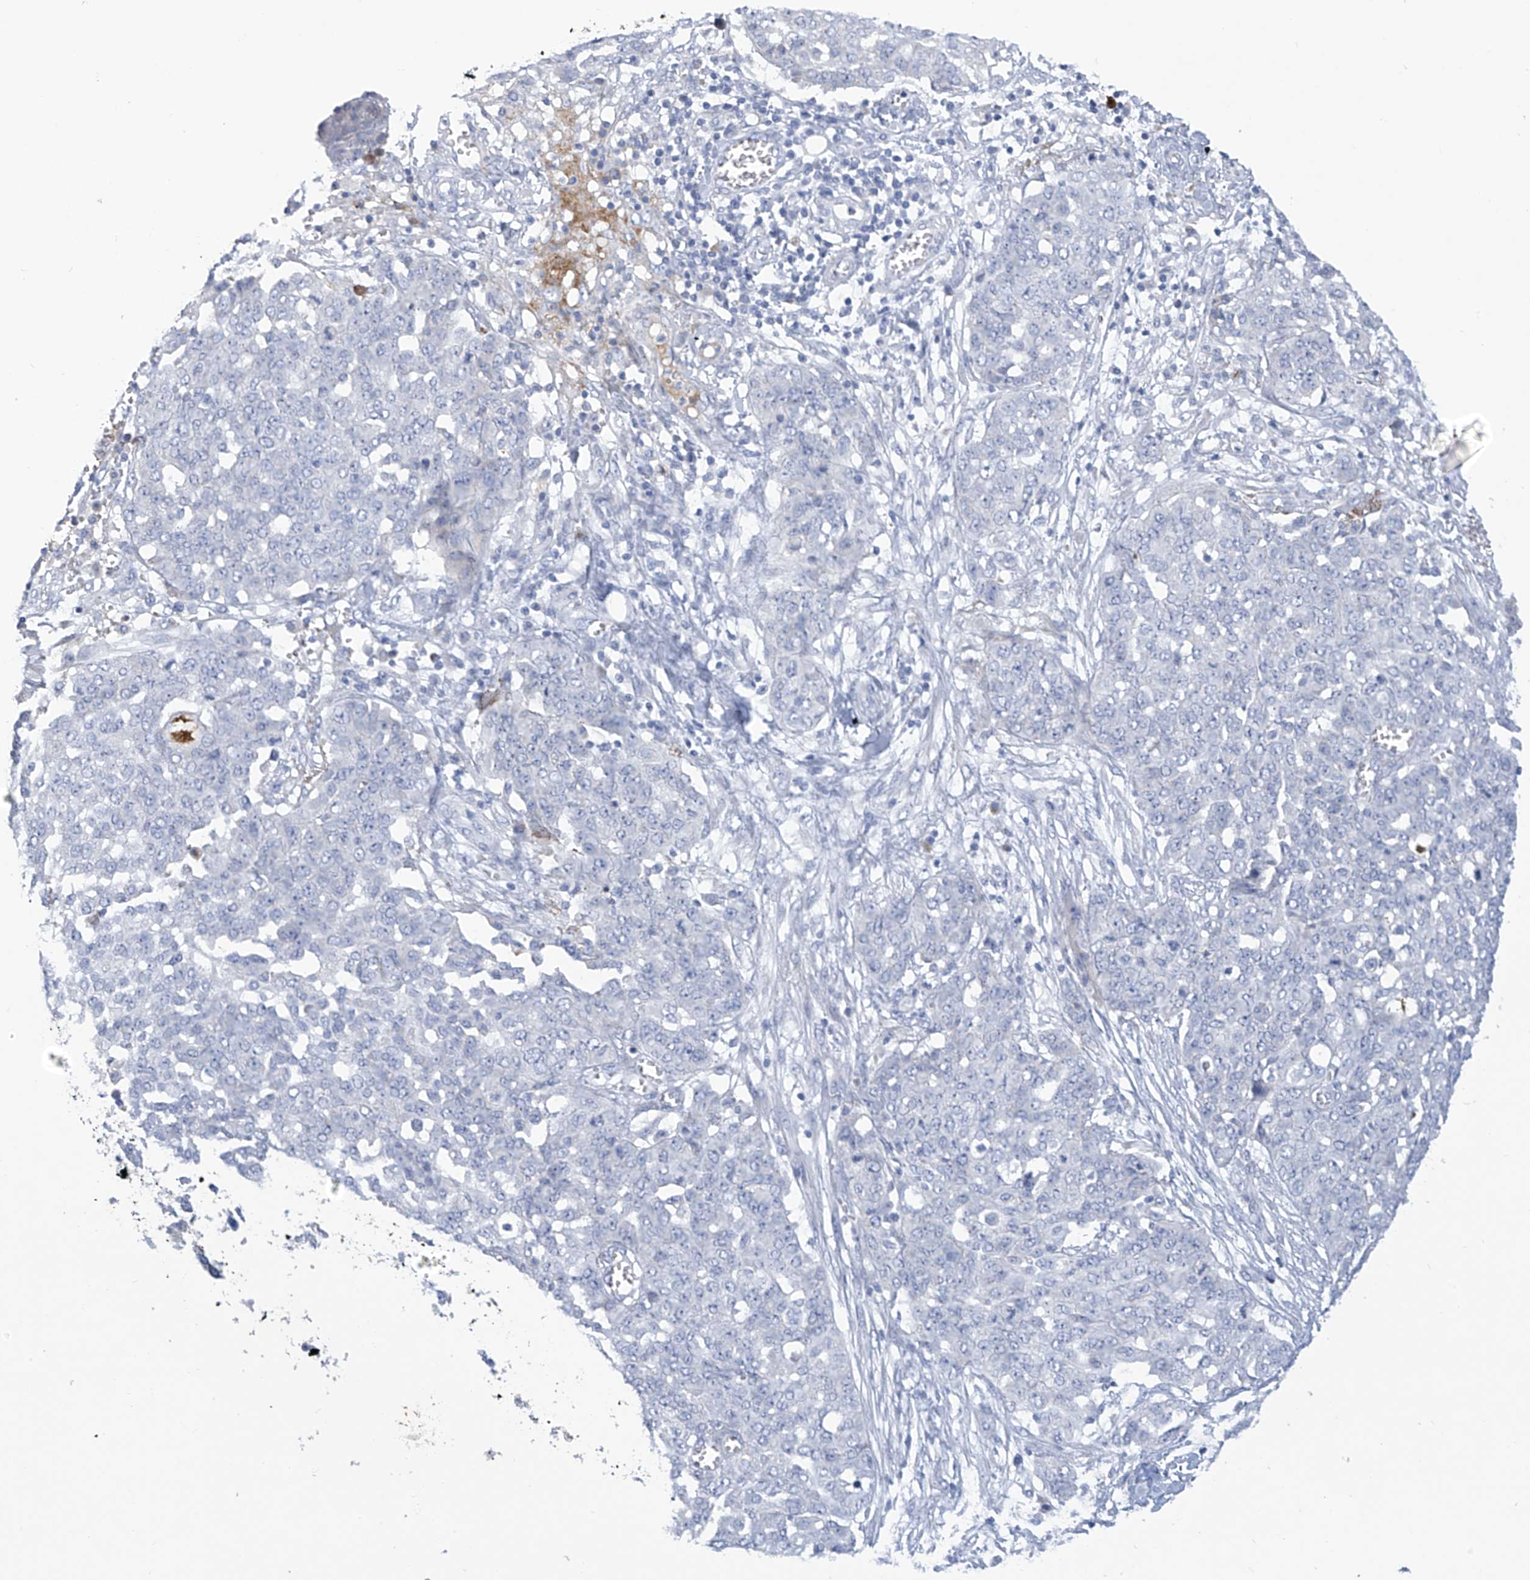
{"staining": {"intensity": "negative", "quantity": "none", "location": "none"}, "tissue": "ovarian cancer", "cell_type": "Tumor cells", "image_type": "cancer", "snomed": [{"axis": "morphology", "description": "Cystadenocarcinoma, serous, NOS"}, {"axis": "topography", "description": "Soft tissue"}, {"axis": "topography", "description": "Ovary"}], "caption": "The immunohistochemistry (IHC) image has no significant expression in tumor cells of ovarian cancer tissue. (Brightfield microscopy of DAB IHC at high magnification).", "gene": "SLCO4A1", "patient": {"sex": "female", "age": 57}}